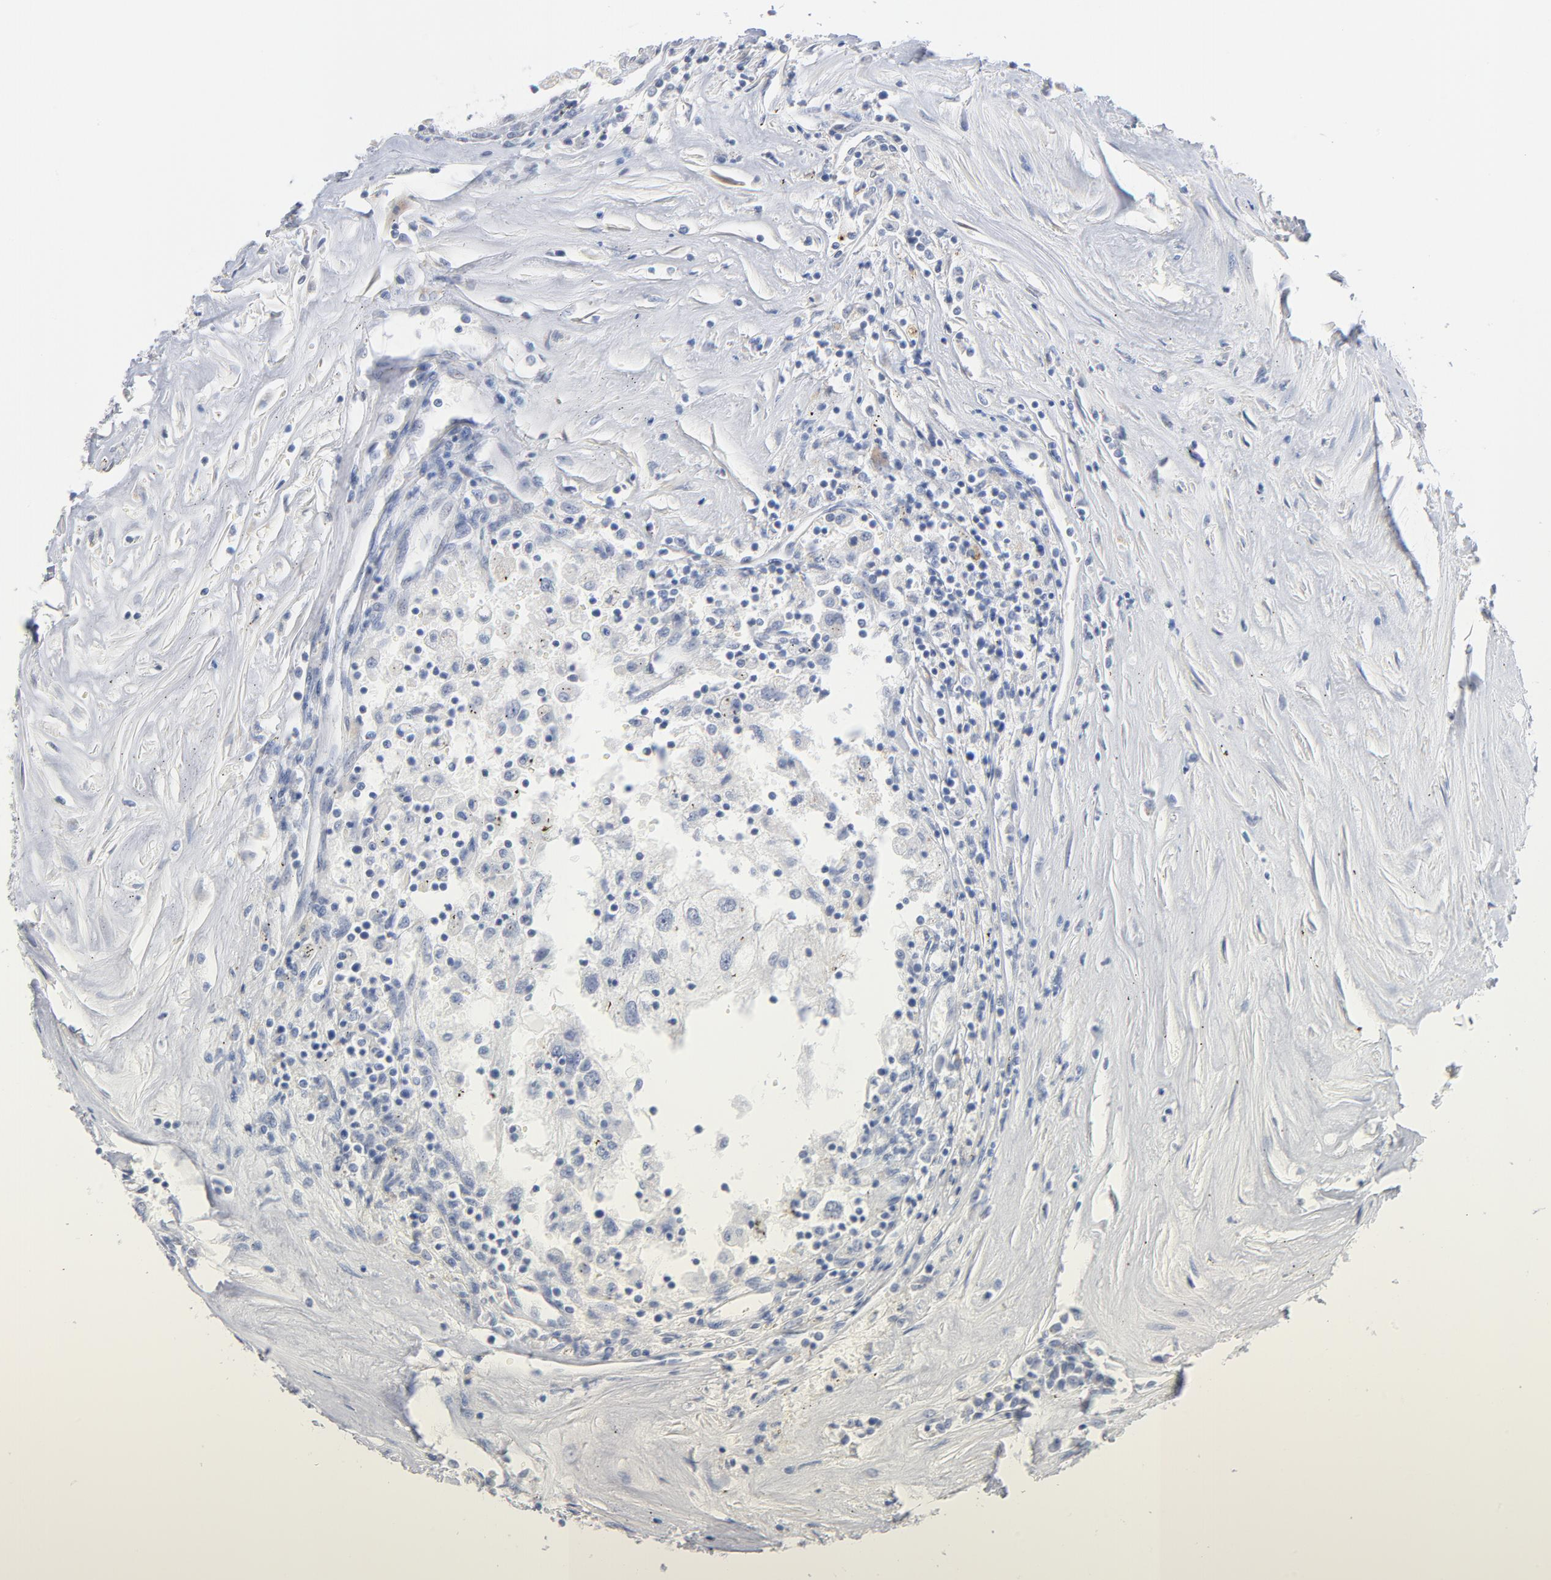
{"staining": {"intensity": "negative", "quantity": "none", "location": "none"}, "tissue": "renal cancer", "cell_type": "Tumor cells", "image_type": "cancer", "snomed": [{"axis": "morphology", "description": "Normal tissue, NOS"}, {"axis": "morphology", "description": "Adenocarcinoma, NOS"}, {"axis": "topography", "description": "Kidney"}], "caption": "DAB immunohistochemical staining of human renal adenocarcinoma exhibits no significant positivity in tumor cells.", "gene": "LTBP2", "patient": {"sex": "male", "age": 71}}